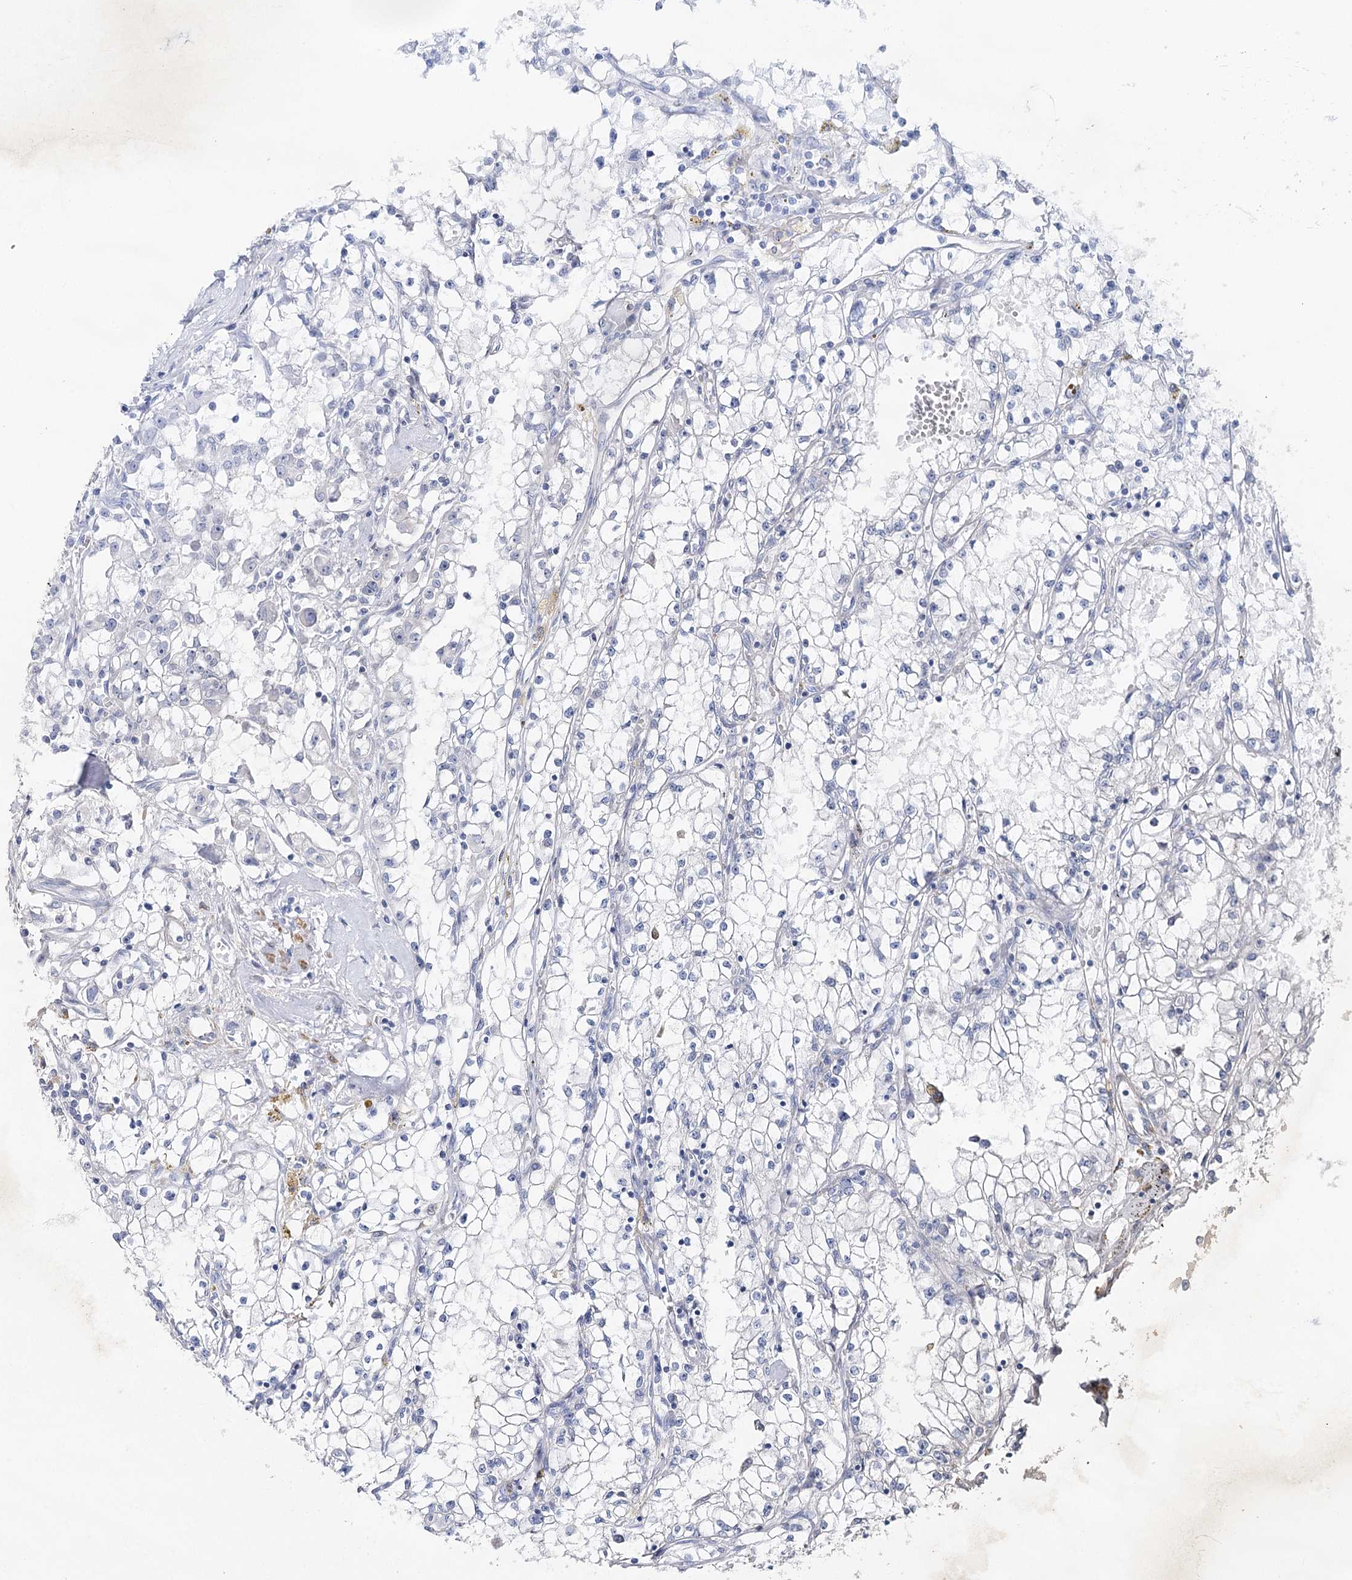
{"staining": {"intensity": "negative", "quantity": "none", "location": "none"}, "tissue": "renal cancer", "cell_type": "Tumor cells", "image_type": "cancer", "snomed": [{"axis": "morphology", "description": "Adenocarcinoma, NOS"}, {"axis": "topography", "description": "Kidney"}], "caption": "A histopathology image of human renal cancer is negative for staining in tumor cells.", "gene": "CSN3", "patient": {"sex": "male", "age": 56}}